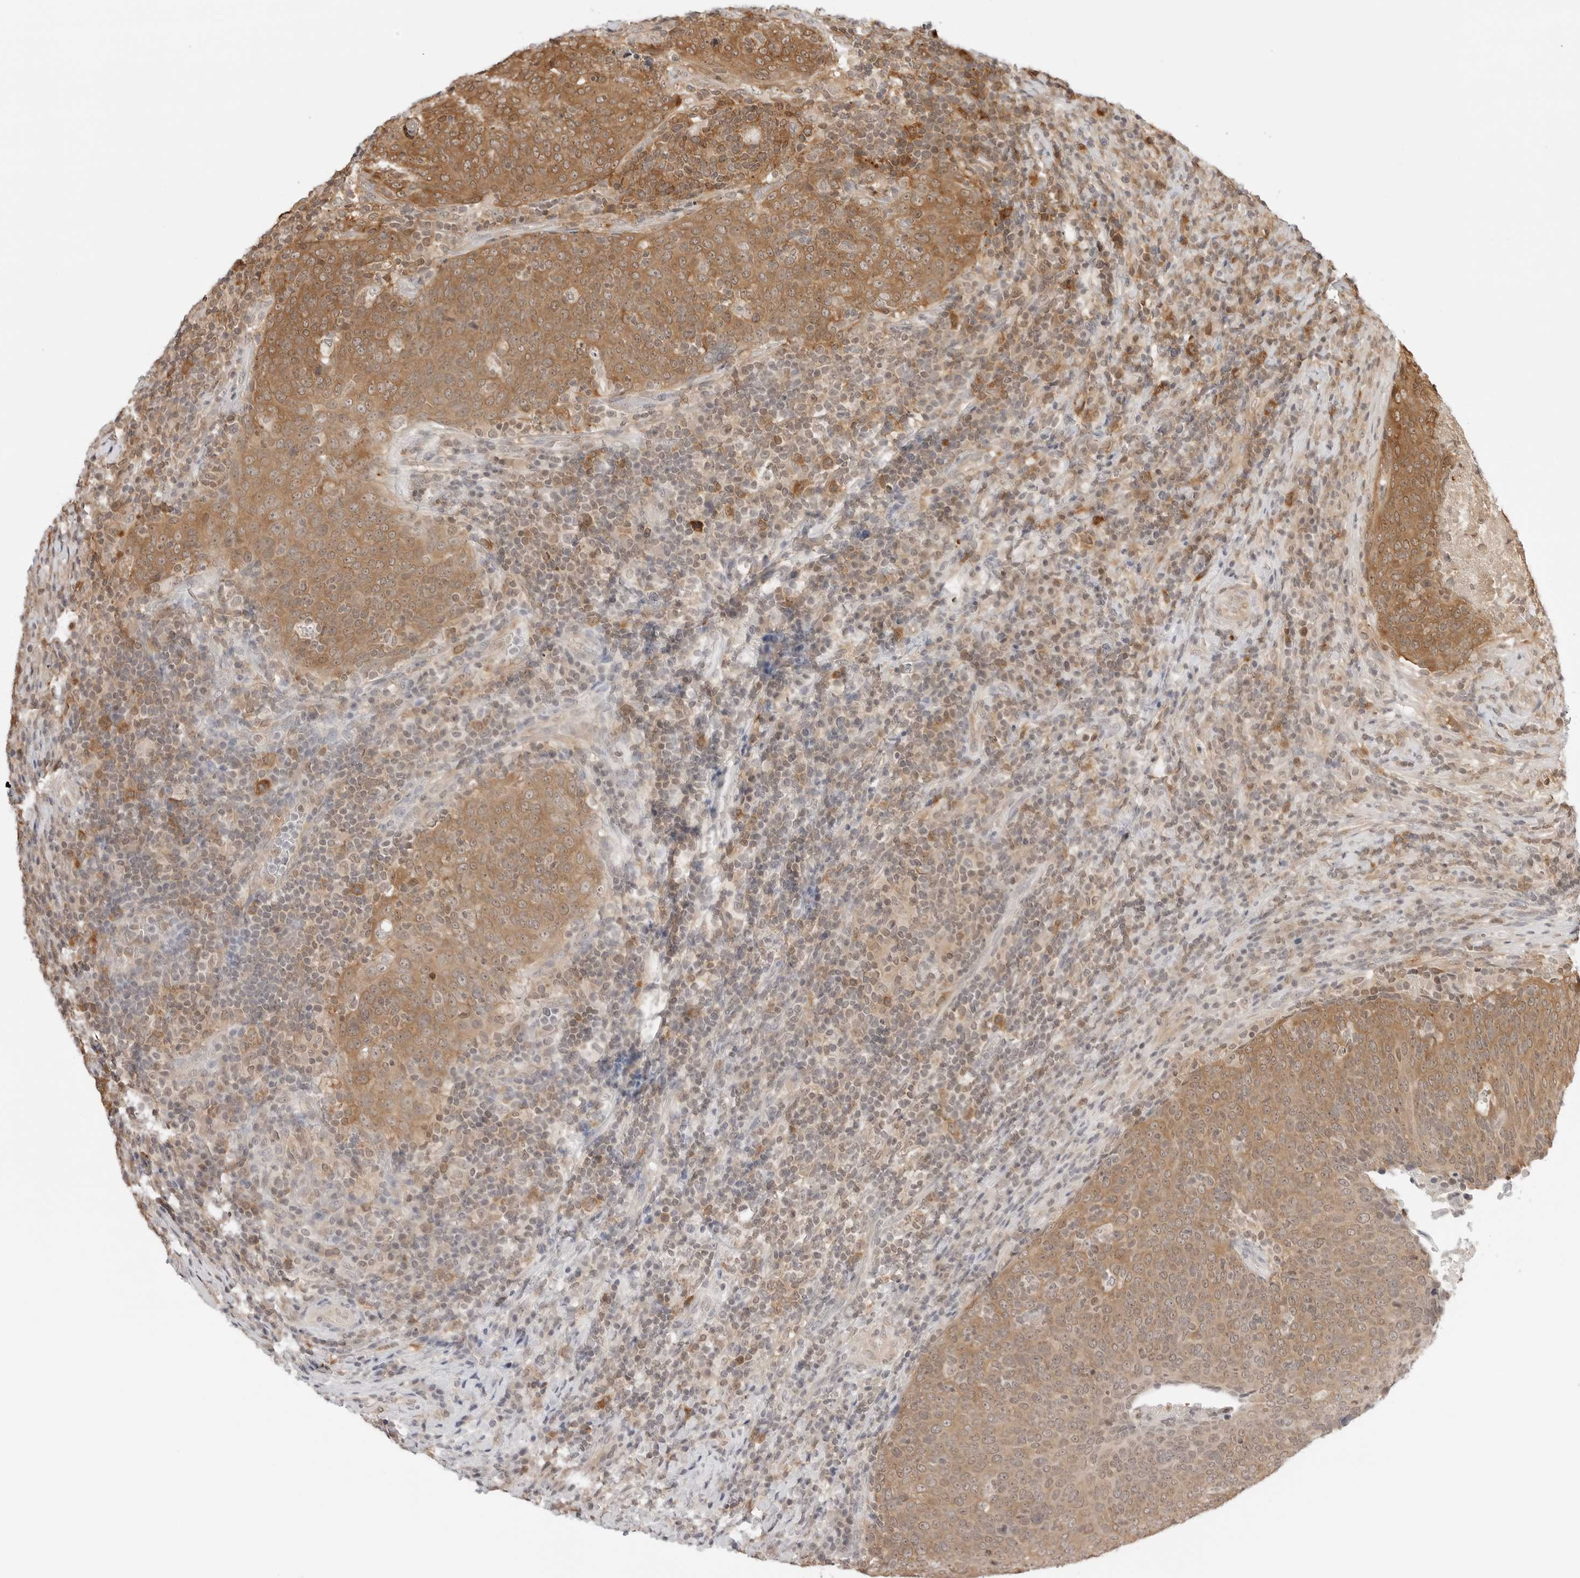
{"staining": {"intensity": "moderate", "quantity": ">75%", "location": "cytoplasmic/membranous,nuclear"}, "tissue": "head and neck cancer", "cell_type": "Tumor cells", "image_type": "cancer", "snomed": [{"axis": "morphology", "description": "Squamous cell carcinoma, NOS"}, {"axis": "morphology", "description": "Squamous cell carcinoma, metastatic, NOS"}, {"axis": "topography", "description": "Lymph node"}, {"axis": "topography", "description": "Head-Neck"}], "caption": "A medium amount of moderate cytoplasmic/membranous and nuclear expression is present in about >75% of tumor cells in head and neck squamous cell carcinoma tissue.", "gene": "NUDC", "patient": {"sex": "male", "age": 62}}